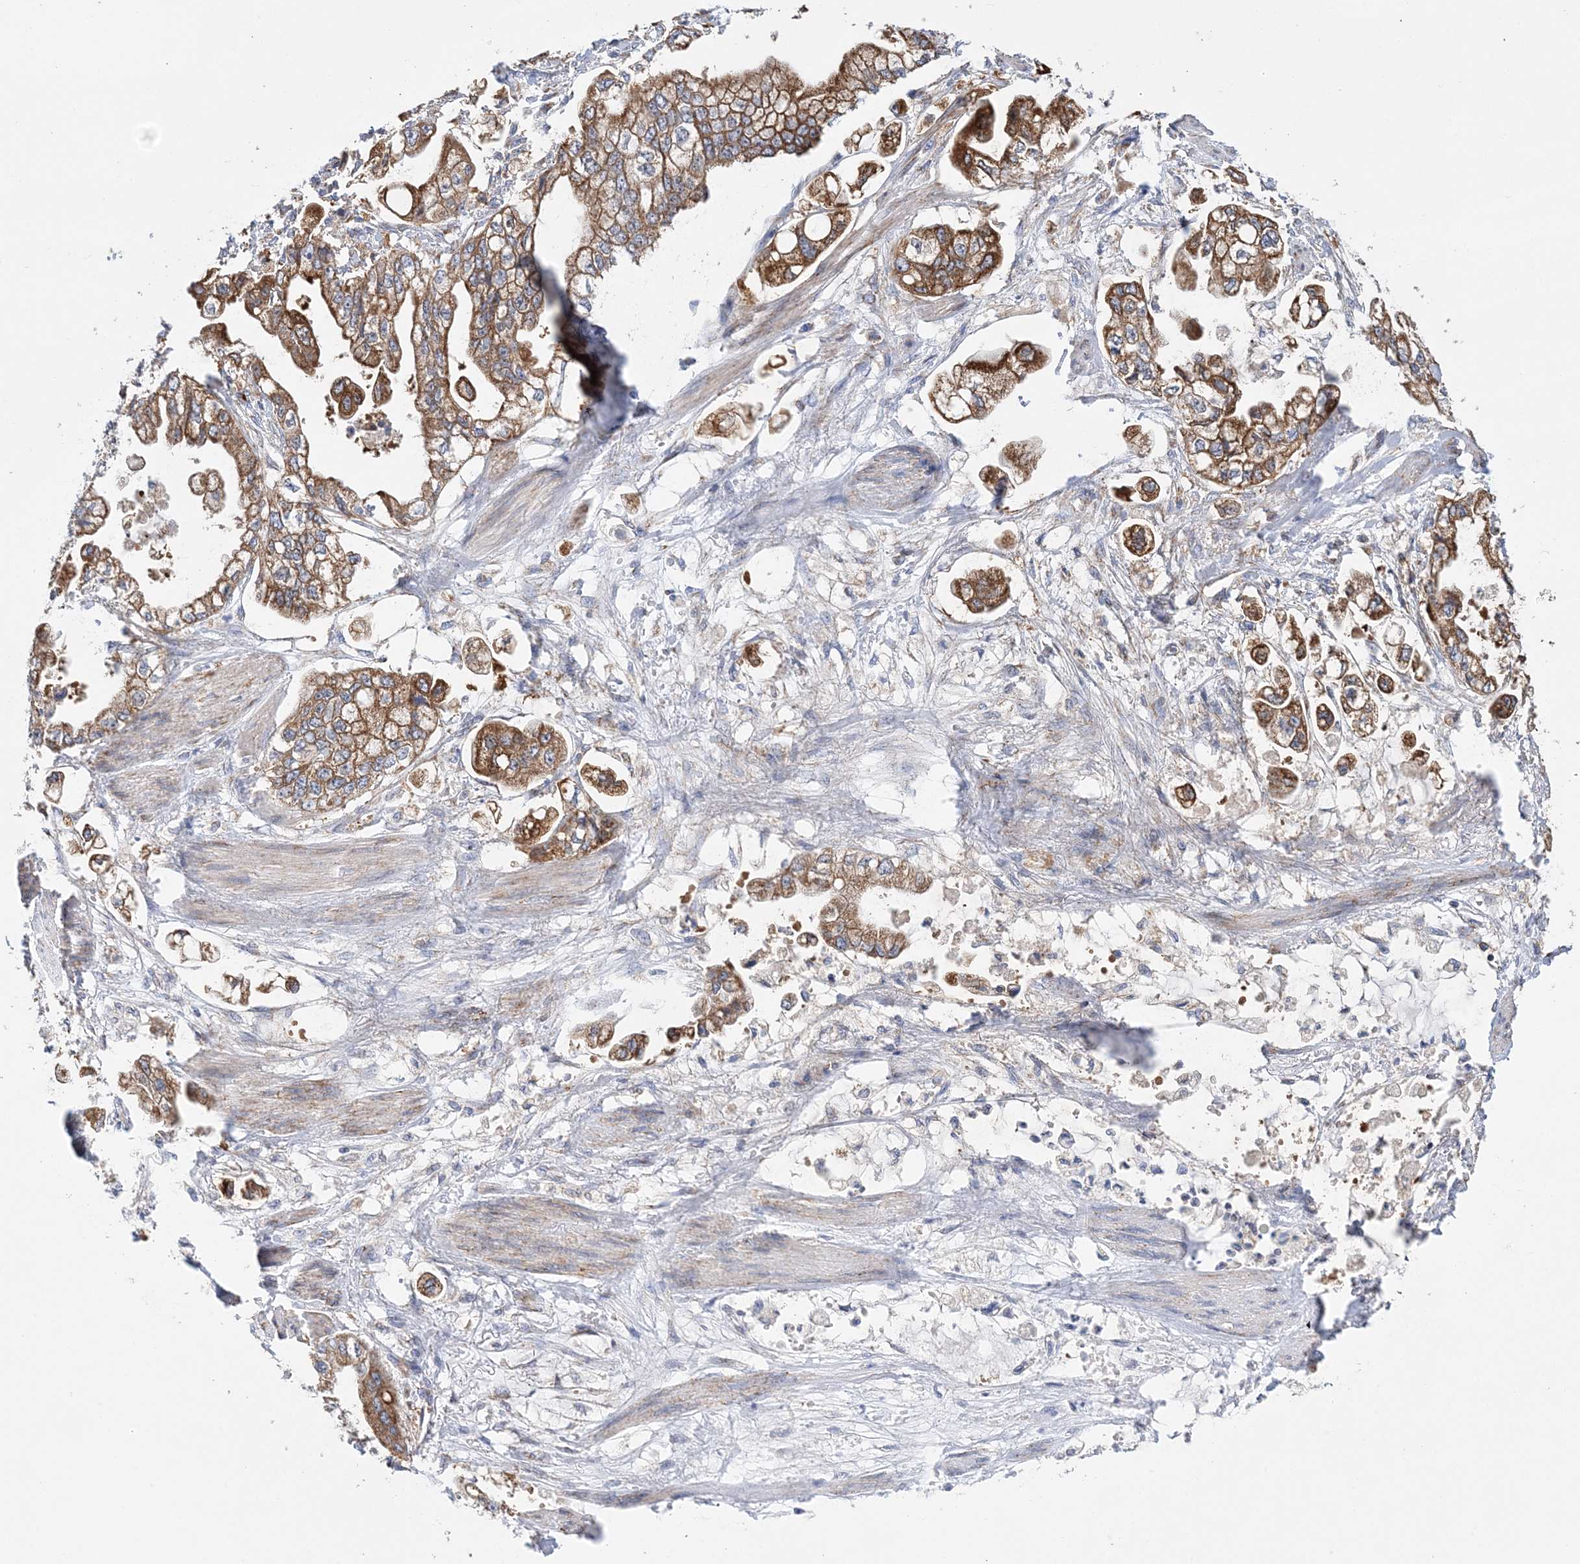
{"staining": {"intensity": "moderate", "quantity": ">75%", "location": "cytoplasmic/membranous"}, "tissue": "stomach cancer", "cell_type": "Tumor cells", "image_type": "cancer", "snomed": [{"axis": "morphology", "description": "Adenocarcinoma, NOS"}, {"axis": "topography", "description": "Stomach"}], "caption": "Brown immunohistochemical staining in human adenocarcinoma (stomach) shows moderate cytoplasmic/membranous staining in about >75% of tumor cells. (brown staining indicates protein expression, while blue staining denotes nuclei).", "gene": "TTC32", "patient": {"sex": "male", "age": 62}}